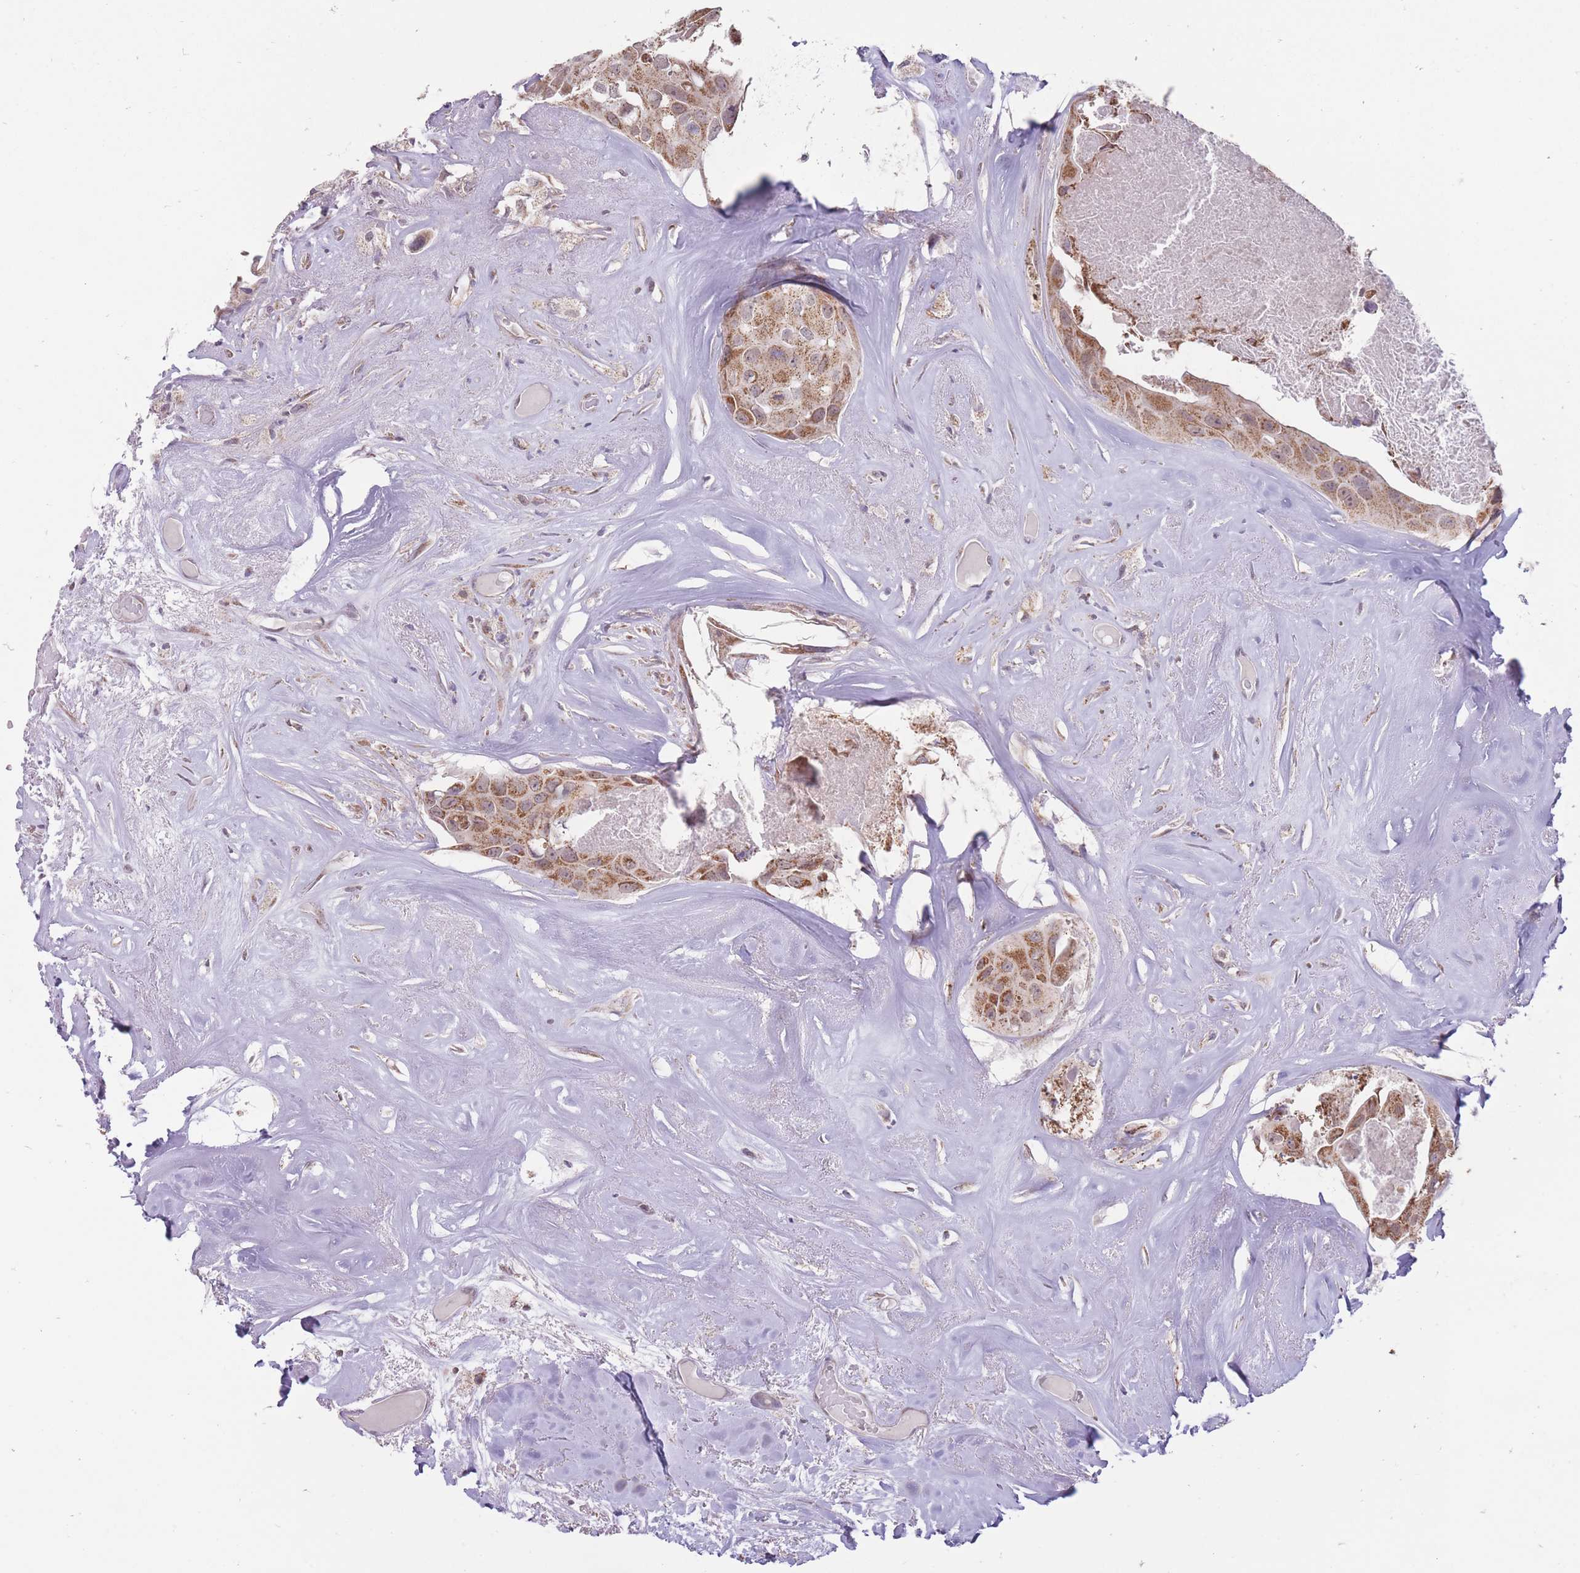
{"staining": {"intensity": "moderate", "quantity": ">75%", "location": "cytoplasmic/membranous"}, "tissue": "head and neck cancer", "cell_type": "Tumor cells", "image_type": "cancer", "snomed": [{"axis": "morphology", "description": "Adenocarcinoma, NOS"}, {"axis": "morphology", "description": "Adenocarcinoma, metastatic, NOS"}, {"axis": "topography", "description": "Head-Neck"}], "caption": "This is a histology image of immunohistochemistry (IHC) staining of head and neck cancer, which shows moderate positivity in the cytoplasmic/membranous of tumor cells.", "gene": "NELL1", "patient": {"sex": "male", "age": 75}}